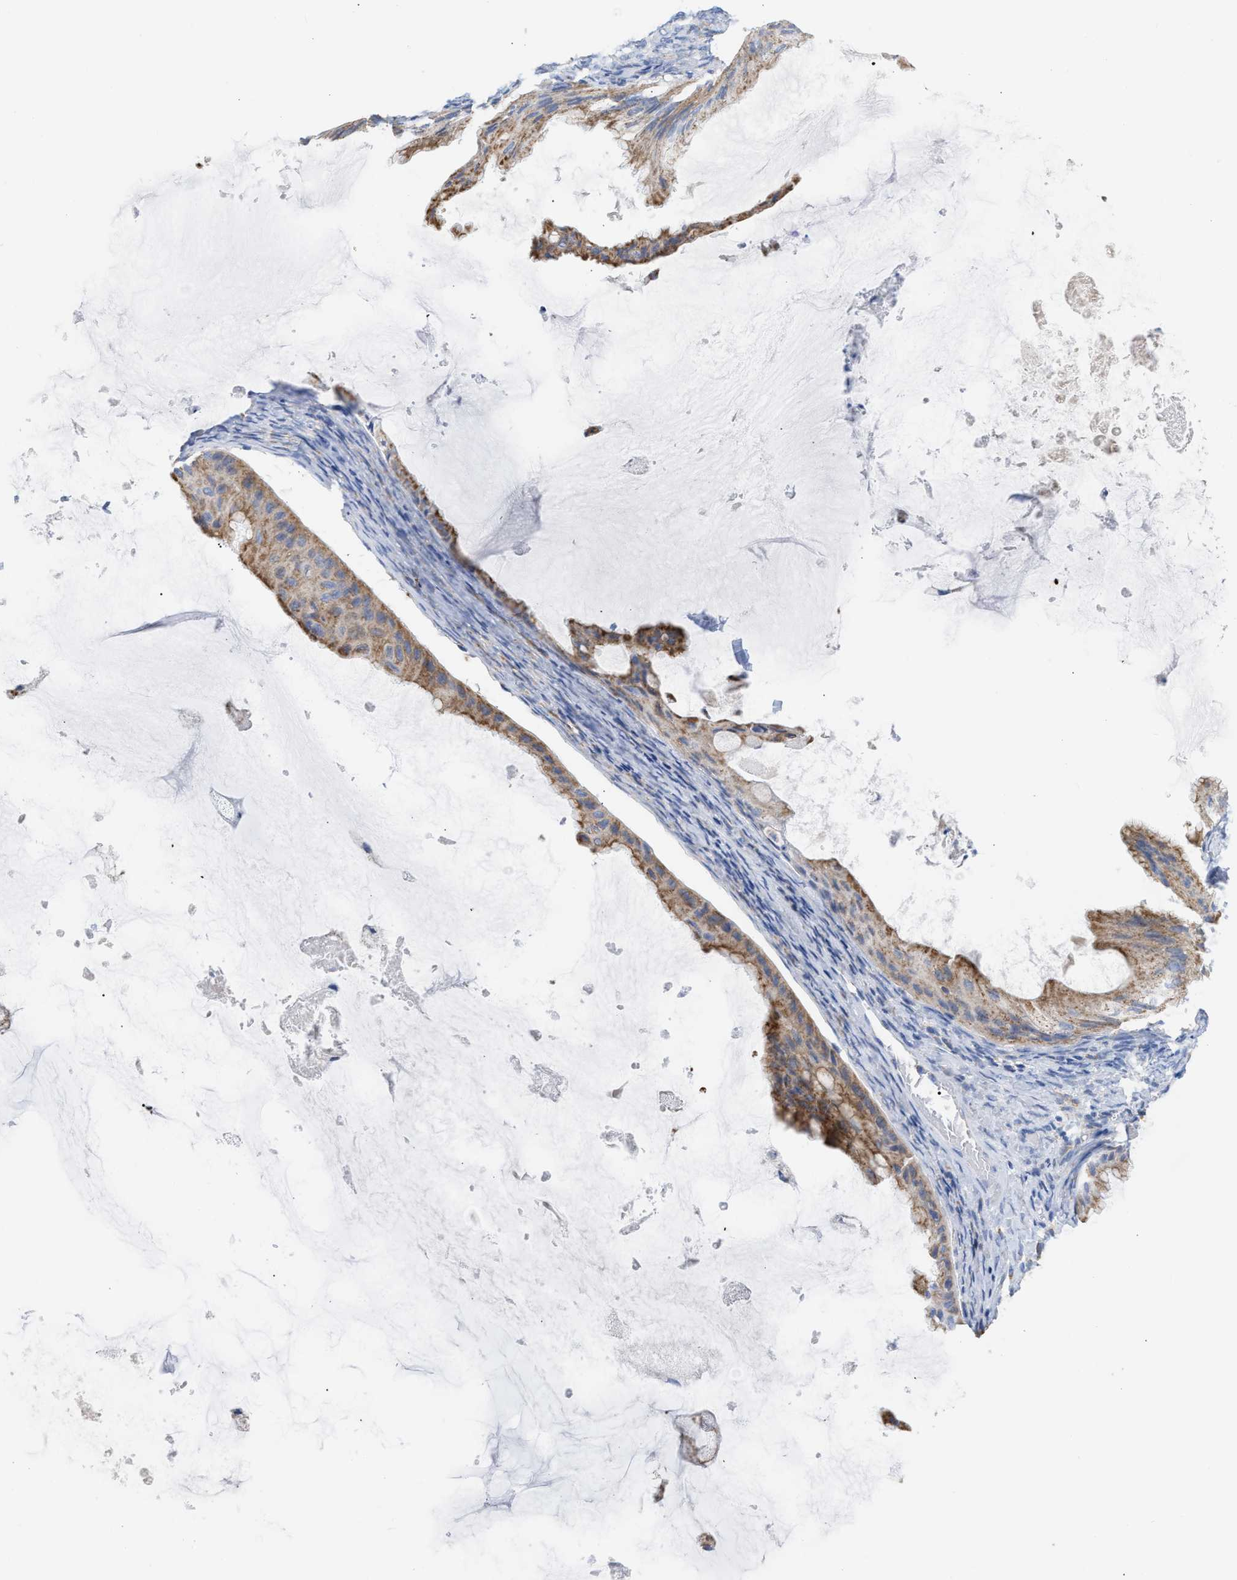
{"staining": {"intensity": "moderate", "quantity": ">75%", "location": "cytoplasmic/membranous"}, "tissue": "ovarian cancer", "cell_type": "Tumor cells", "image_type": "cancer", "snomed": [{"axis": "morphology", "description": "Cystadenocarcinoma, mucinous, NOS"}, {"axis": "topography", "description": "Ovary"}], "caption": "Protein expression analysis of ovarian cancer exhibits moderate cytoplasmic/membranous positivity in about >75% of tumor cells.", "gene": "ACOT13", "patient": {"sex": "female", "age": 61}}